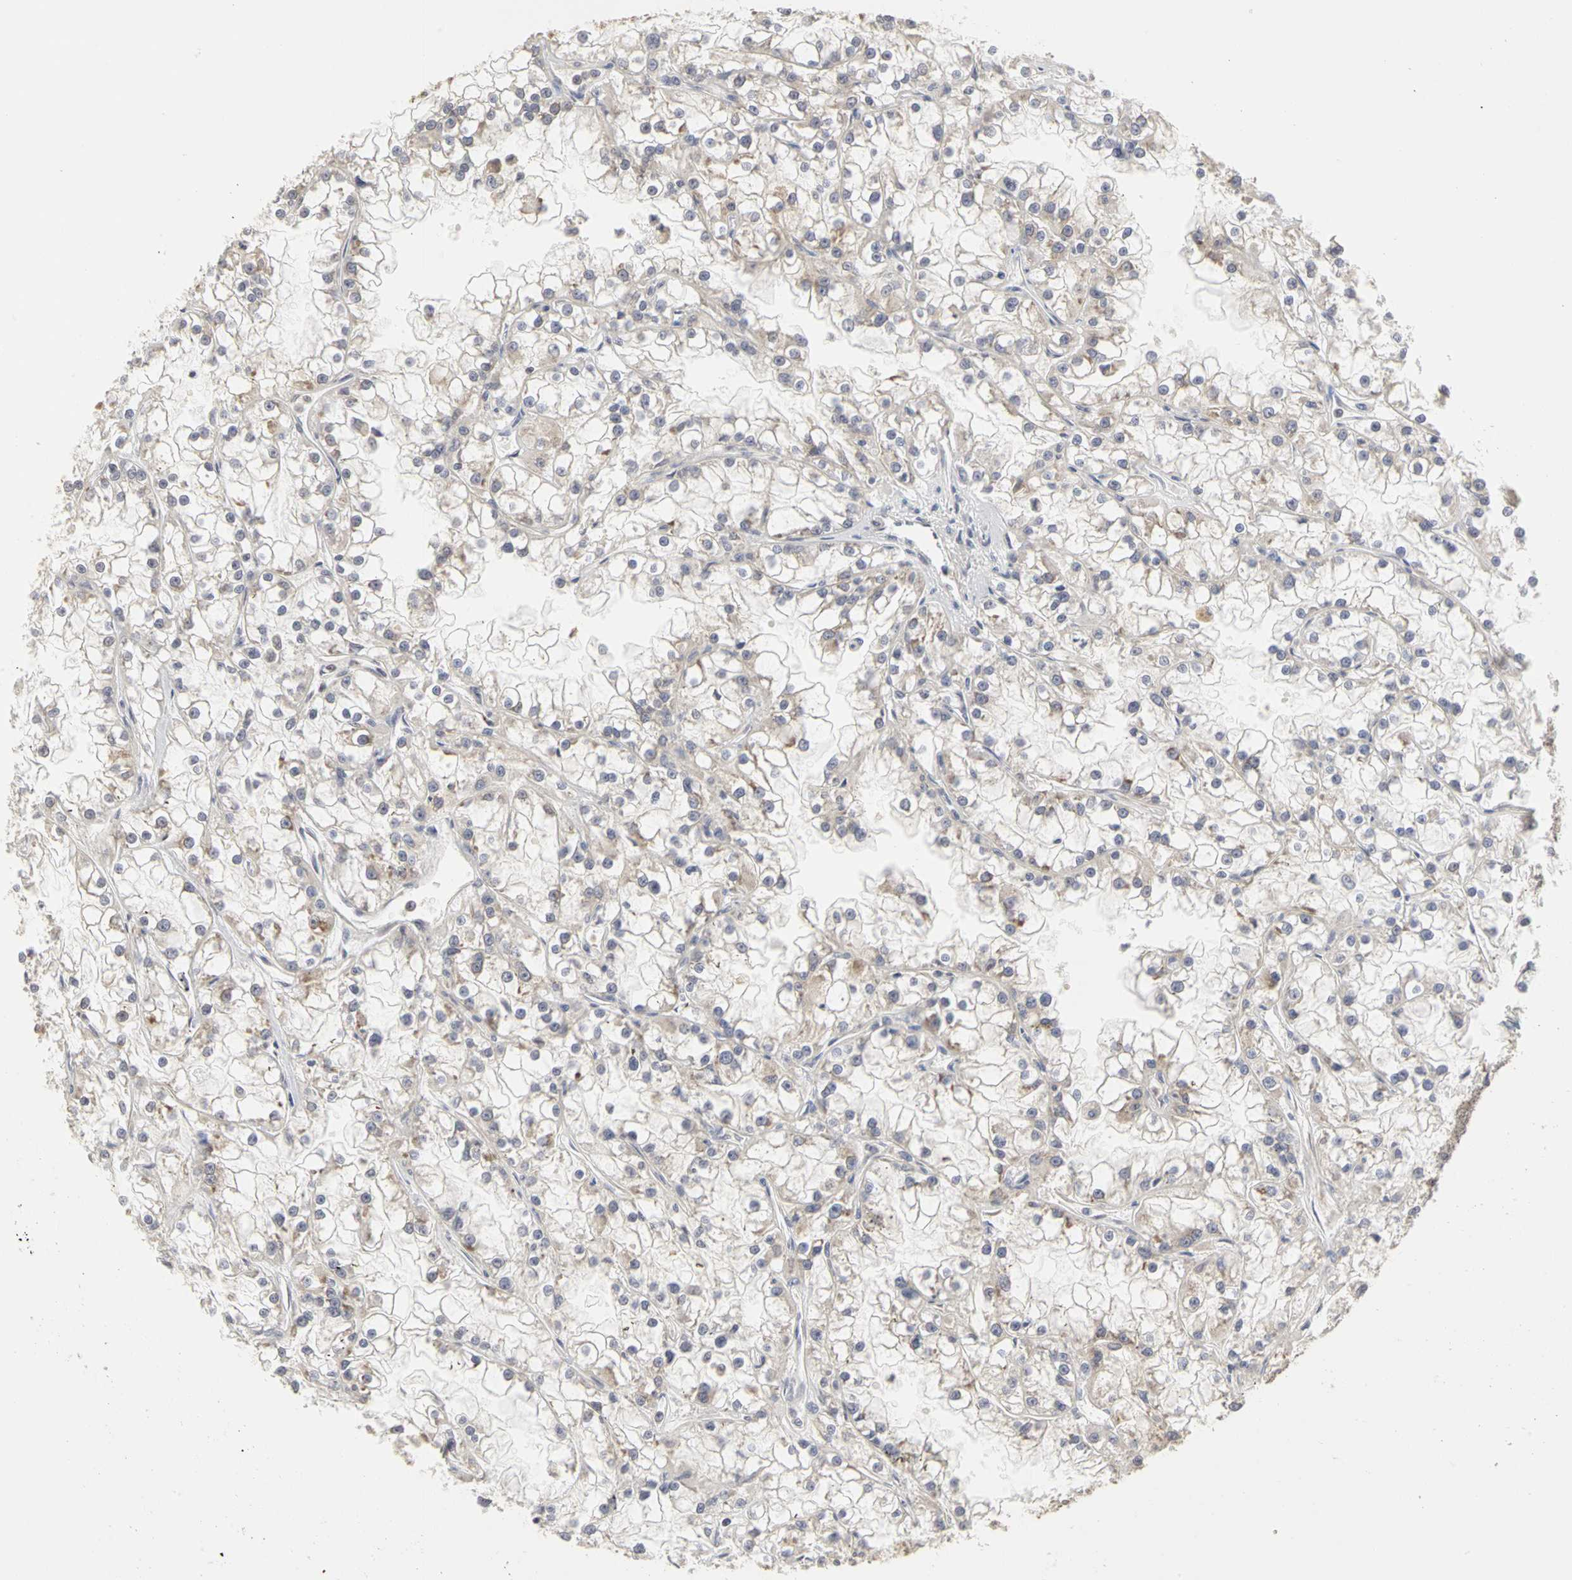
{"staining": {"intensity": "weak", "quantity": "25%-75%", "location": "cytoplasmic/membranous"}, "tissue": "renal cancer", "cell_type": "Tumor cells", "image_type": "cancer", "snomed": [{"axis": "morphology", "description": "Adenocarcinoma, NOS"}, {"axis": "topography", "description": "Kidney"}], "caption": "About 25%-75% of tumor cells in renal cancer (adenocarcinoma) reveal weak cytoplasmic/membranous protein positivity as visualized by brown immunohistochemical staining.", "gene": "IRAK1", "patient": {"sex": "female", "age": 52}}